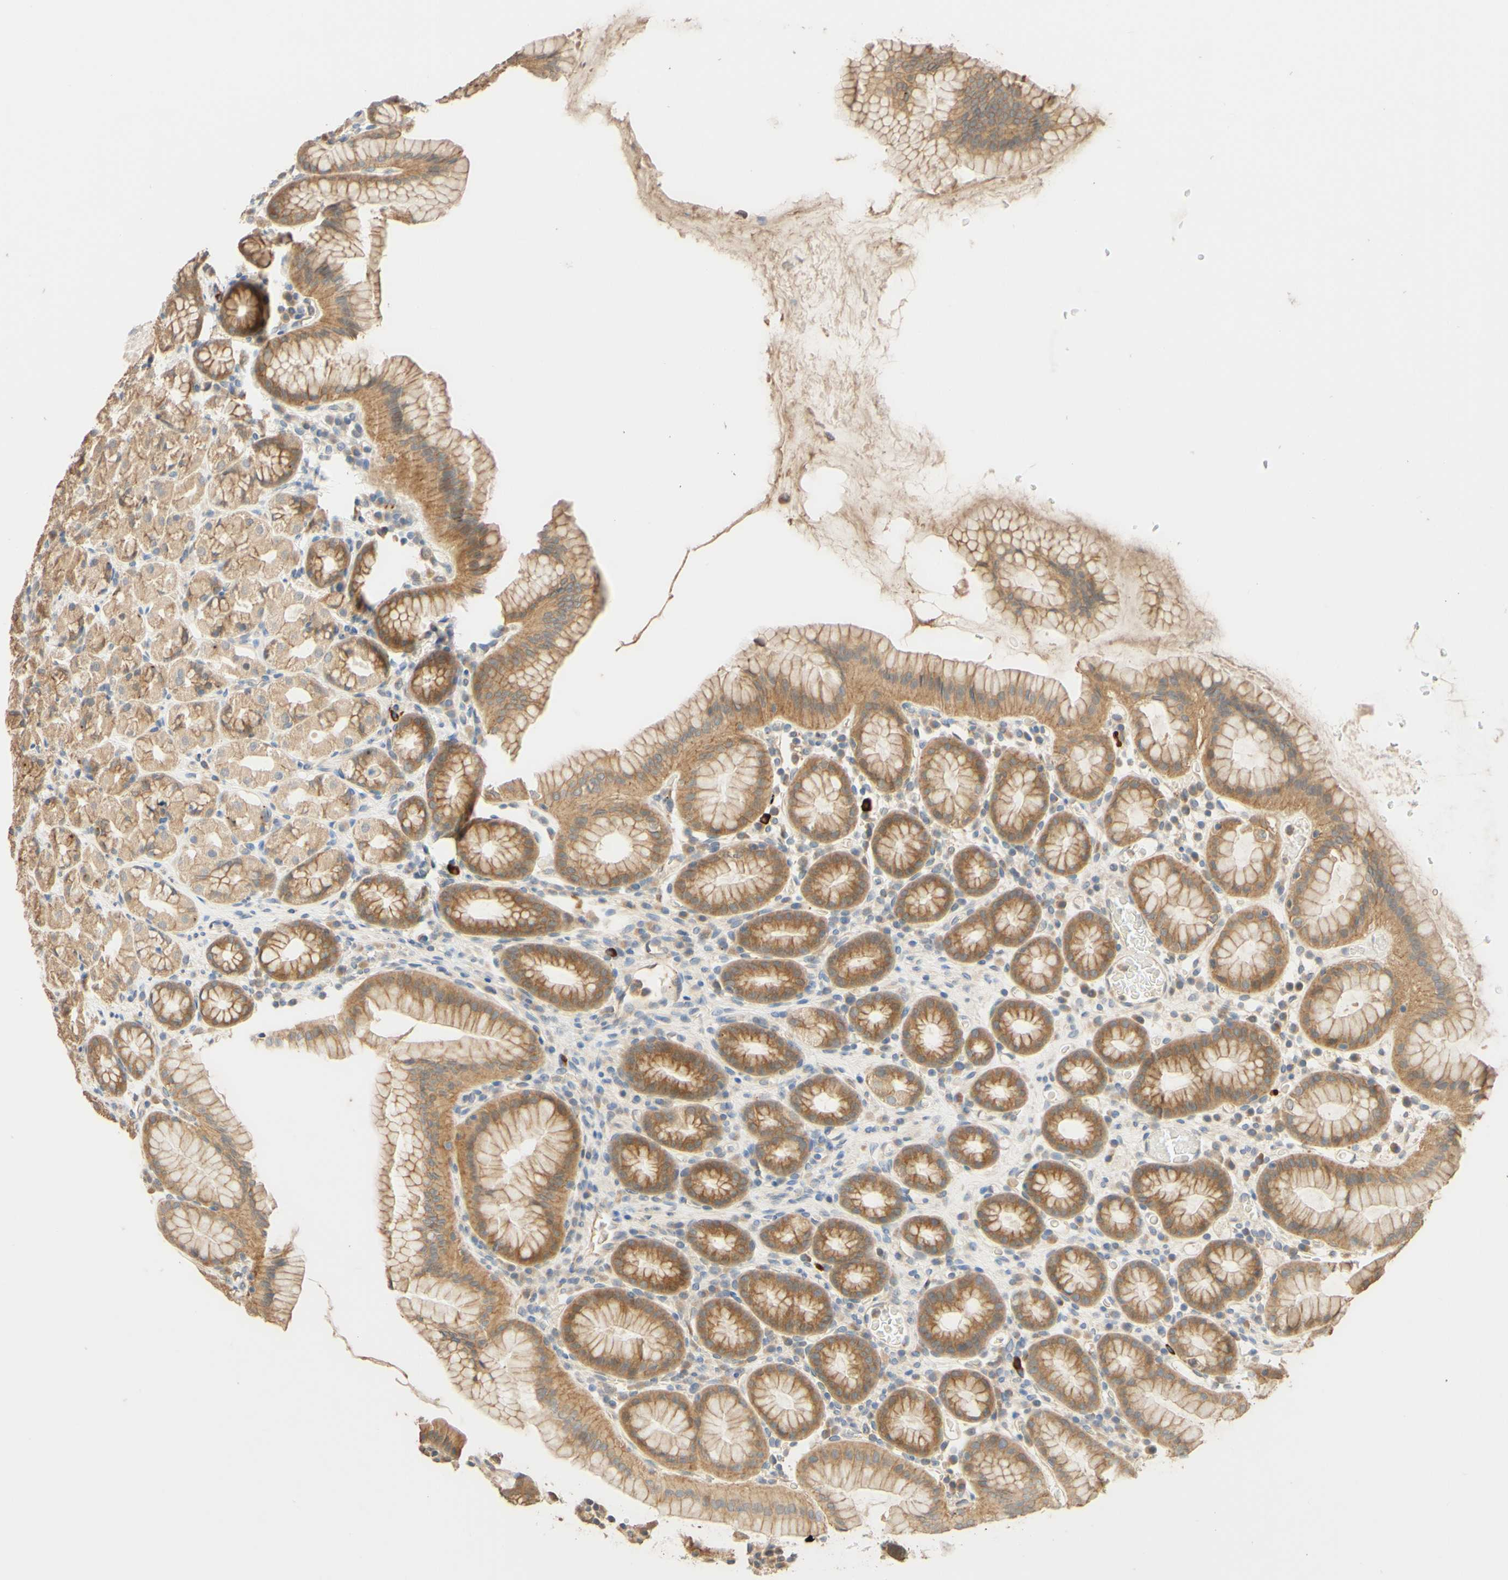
{"staining": {"intensity": "moderate", "quantity": ">75%", "location": "cytoplasmic/membranous"}, "tissue": "stomach", "cell_type": "Glandular cells", "image_type": "normal", "snomed": [{"axis": "morphology", "description": "Normal tissue, NOS"}, {"axis": "topography", "description": "Stomach, upper"}], "caption": "Immunohistochemistry (IHC) (DAB (3,3'-diaminobenzidine)) staining of normal stomach exhibits moderate cytoplasmic/membranous protein staining in approximately >75% of glandular cells. The protein of interest is shown in brown color, while the nuclei are stained blue.", "gene": "SMIM19", "patient": {"sex": "male", "age": 68}}